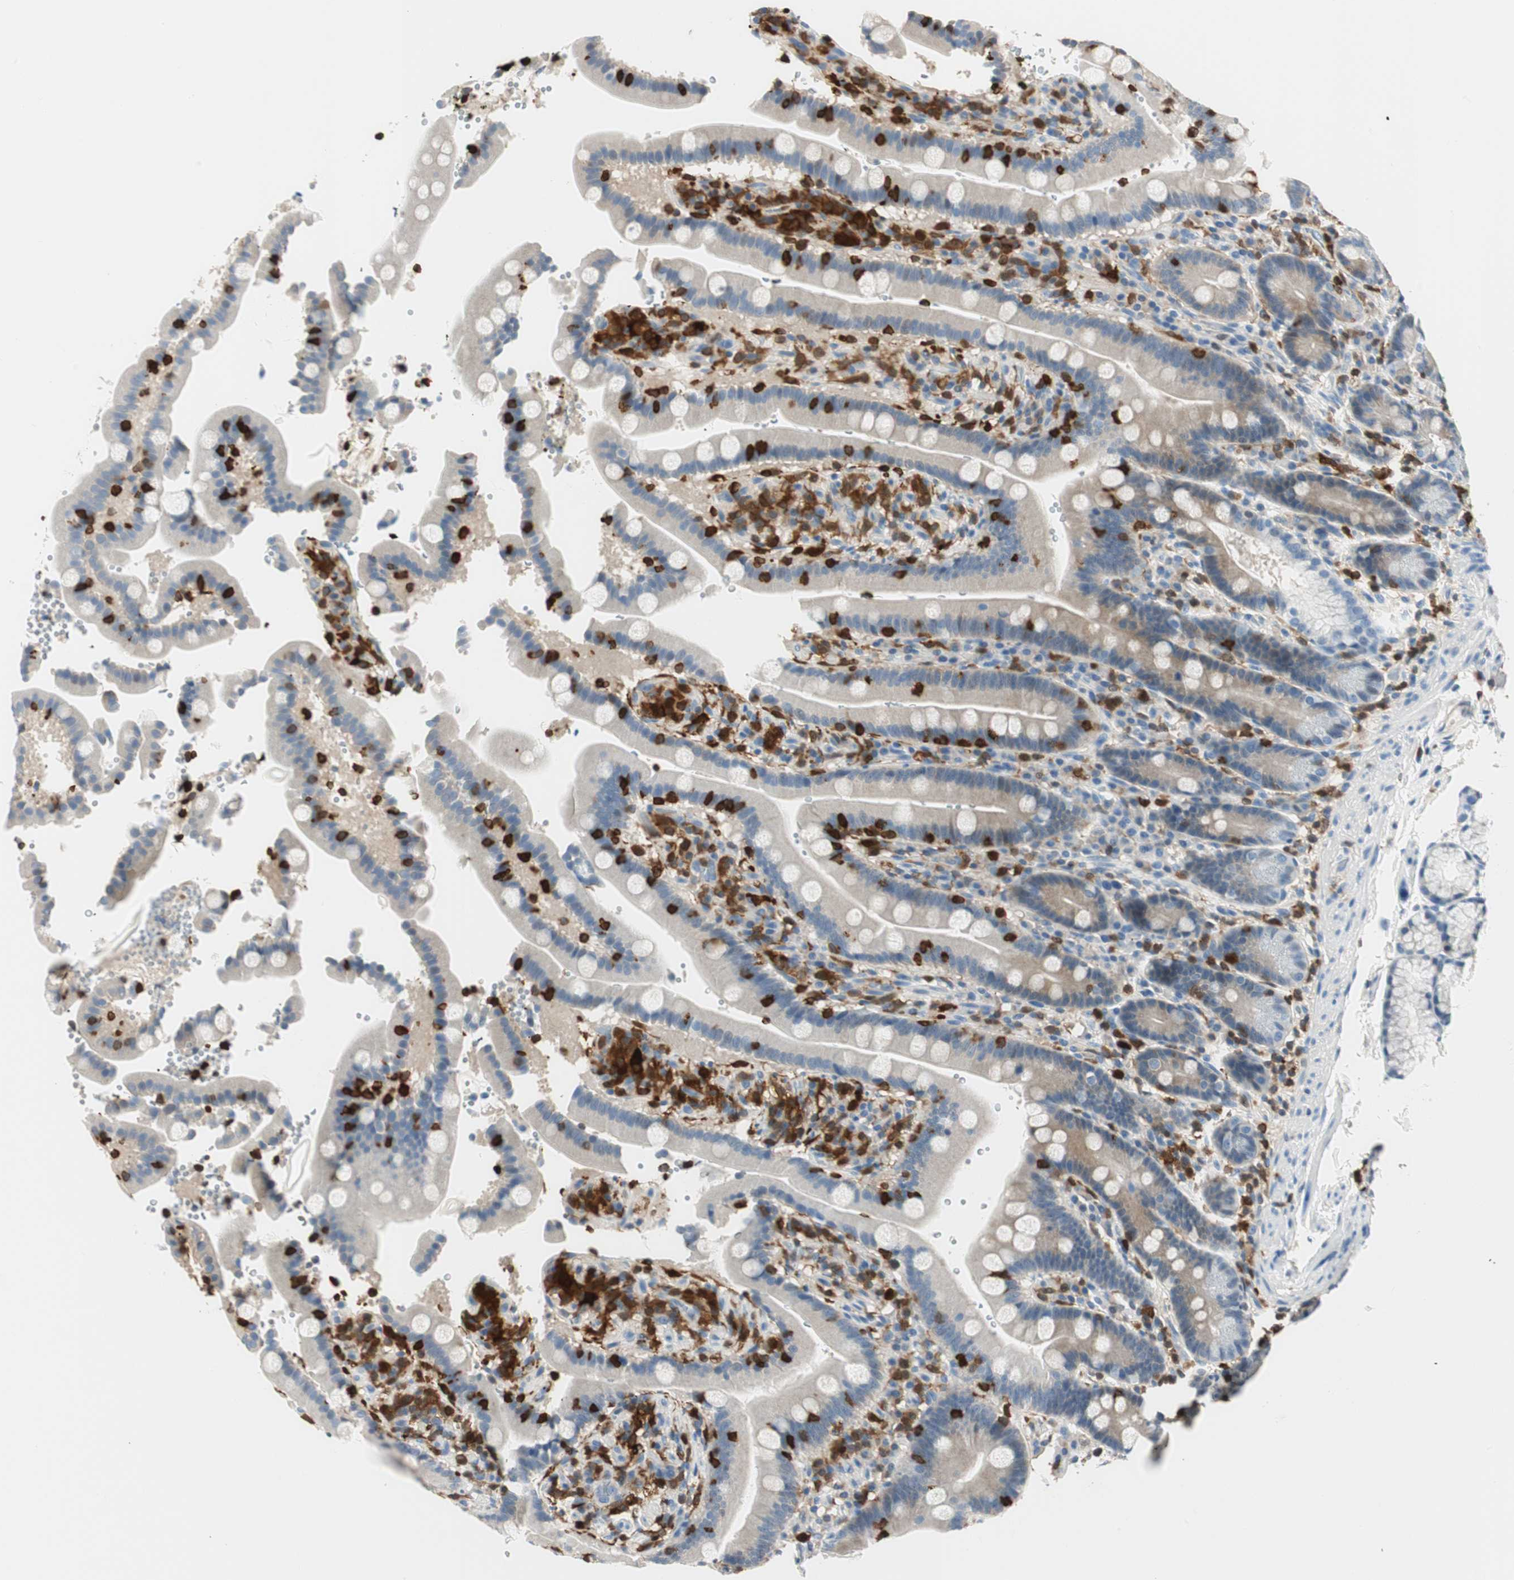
{"staining": {"intensity": "weak", "quantity": "<25%", "location": "cytoplasmic/membranous"}, "tissue": "duodenum", "cell_type": "Glandular cells", "image_type": "normal", "snomed": [{"axis": "morphology", "description": "Normal tissue, NOS"}, {"axis": "topography", "description": "Small intestine, NOS"}], "caption": "Photomicrograph shows no protein staining in glandular cells of normal duodenum. (Stains: DAB immunohistochemistry (IHC) with hematoxylin counter stain, Microscopy: brightfield microscopy at high magnification).", "gene": "COTL1", "patient": {"sex": "female", "age": 71}}